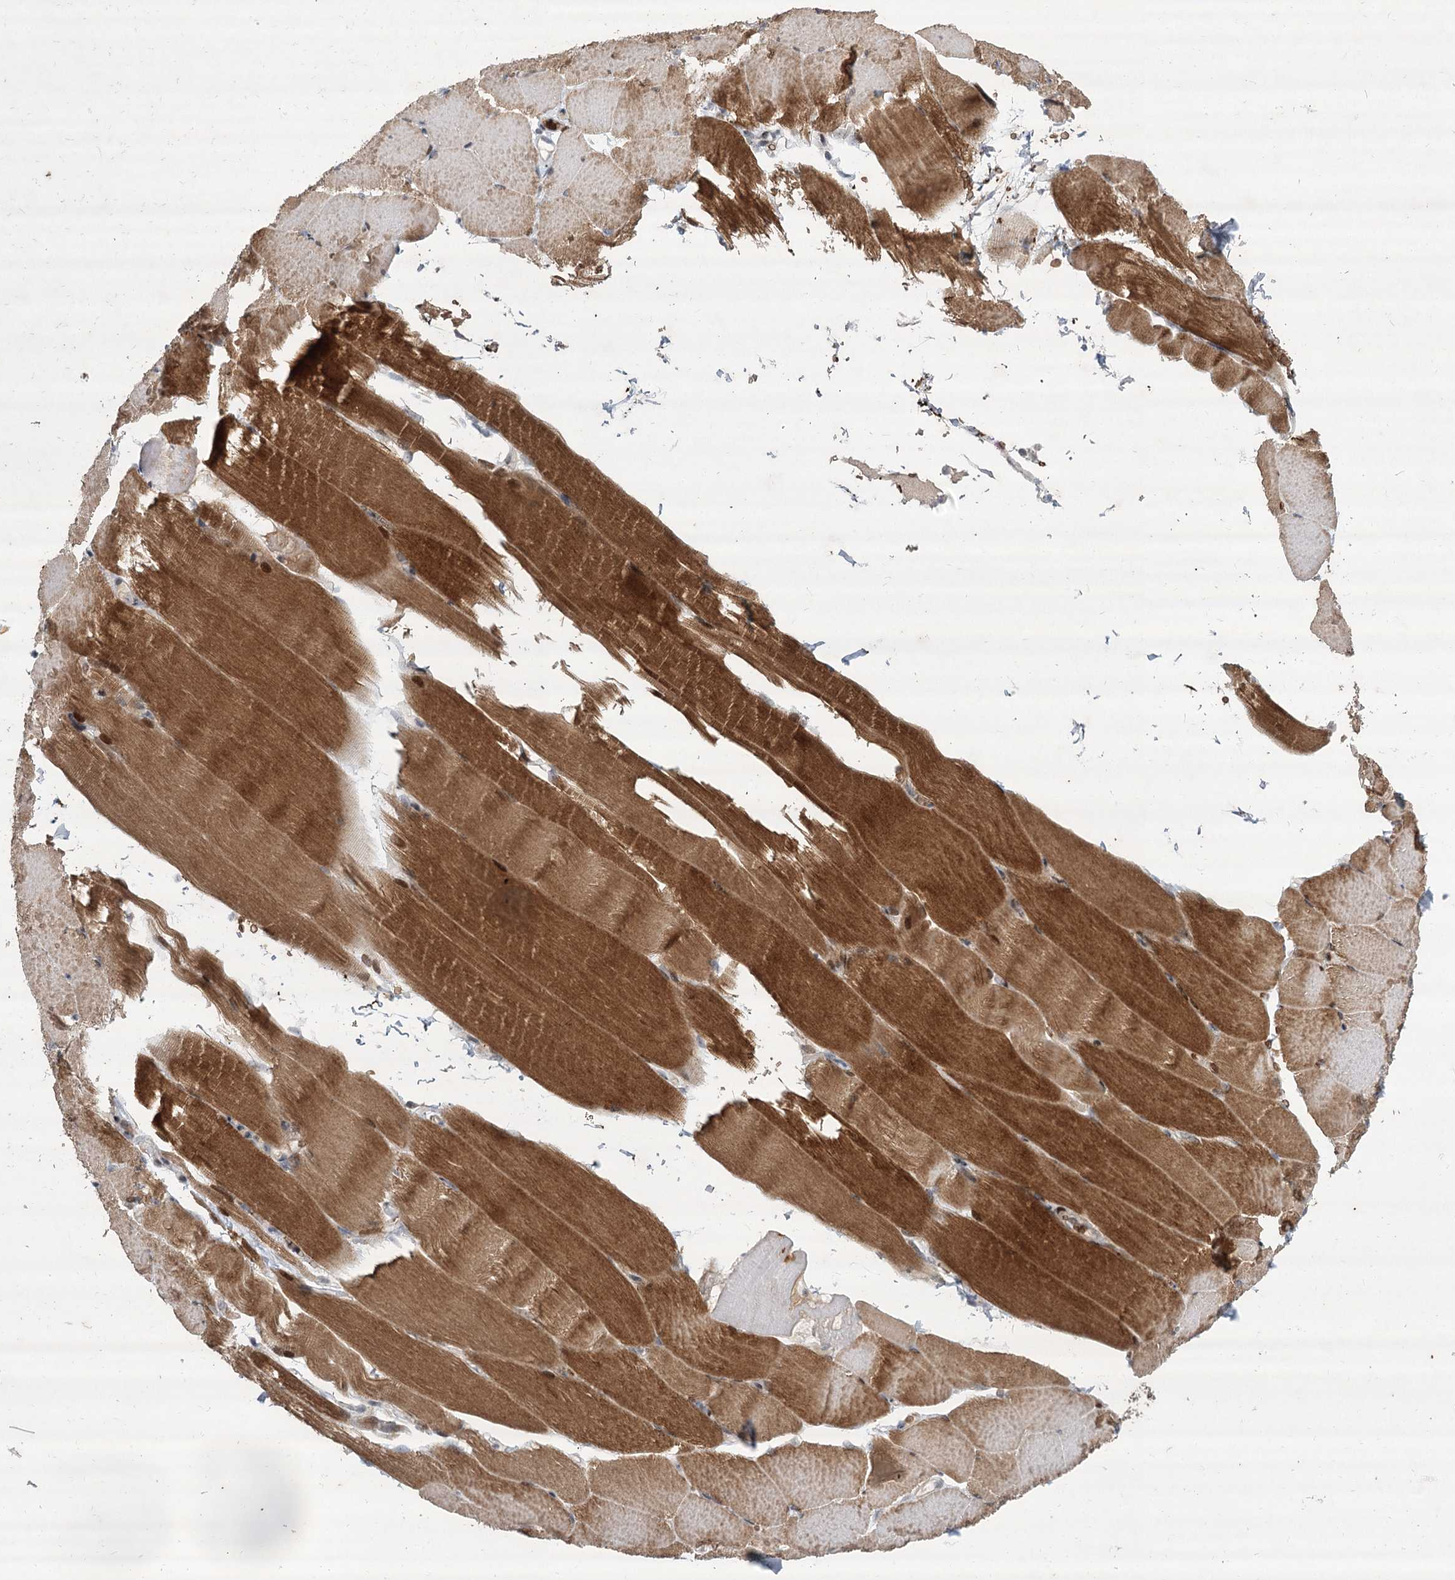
{"staining": {"intensity": "strong", "quantity": "25%-75%", "location": "cytoplasmic/membranous"}, "tissue": "skeletal muscle", "cell_type": "Myocytes", "image_type": "normal", "snomed": [{"axis": "morphology", "description": "Normal tissue, NOS"}, {"axis": "topography", "description": "Skeletal muscle"}, {"axis": "topography", "description": "Parathyroid gland"}], "caption": "Immunohistochemistry staining of normal skeletal muscle, which reveals high levels of strong cytoplasmic/membranous expression in about 25%-75% of myocytes indicating strong cytoplasmic/membranous protein positivity. The staining was performed using DAB (brown) for protein detection and nuclei were counterstained in hematoxylin (blue).", "gene": "NSMCE4A", "patient": {"sex": "female", "age": 37}}